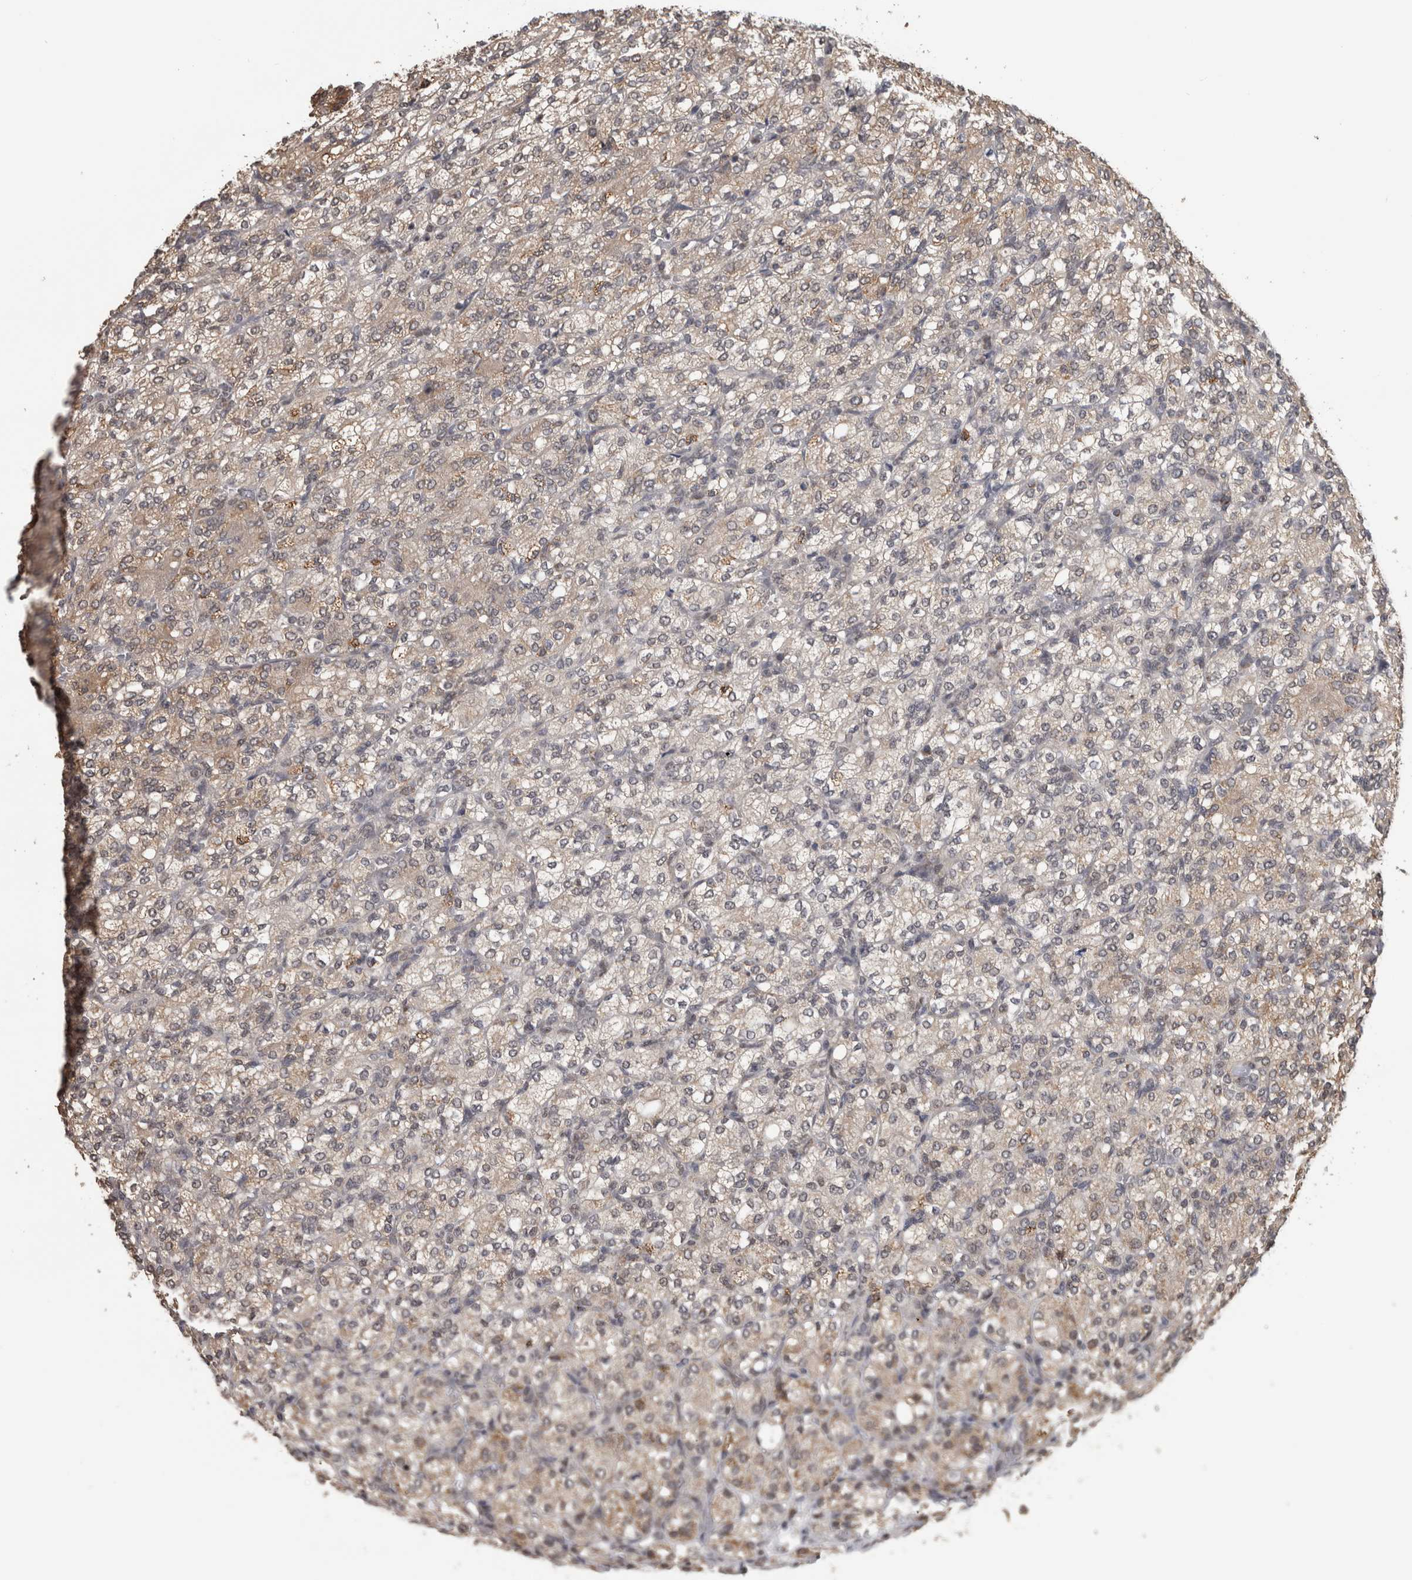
{"staining": {"intensity": "weak", "quantity": "<25%", "location": "cytoplasmic/membranous"}, "tissue": "renal cancer", "cell_type": "Tumor cells", "image_type": "cancer", "snomed": [{"axis": "morphology", "description": "Adenocarcinoma, NOS"}, {"axis": "topography", "description": "Kidney"}], "caption": "Immunohistochemical staining of adenocarcinoma (renal) exhibits no significant positivity in tumor cells.", "gene": "OR2K2", "patient": {"sex": "male", "age": 77}}